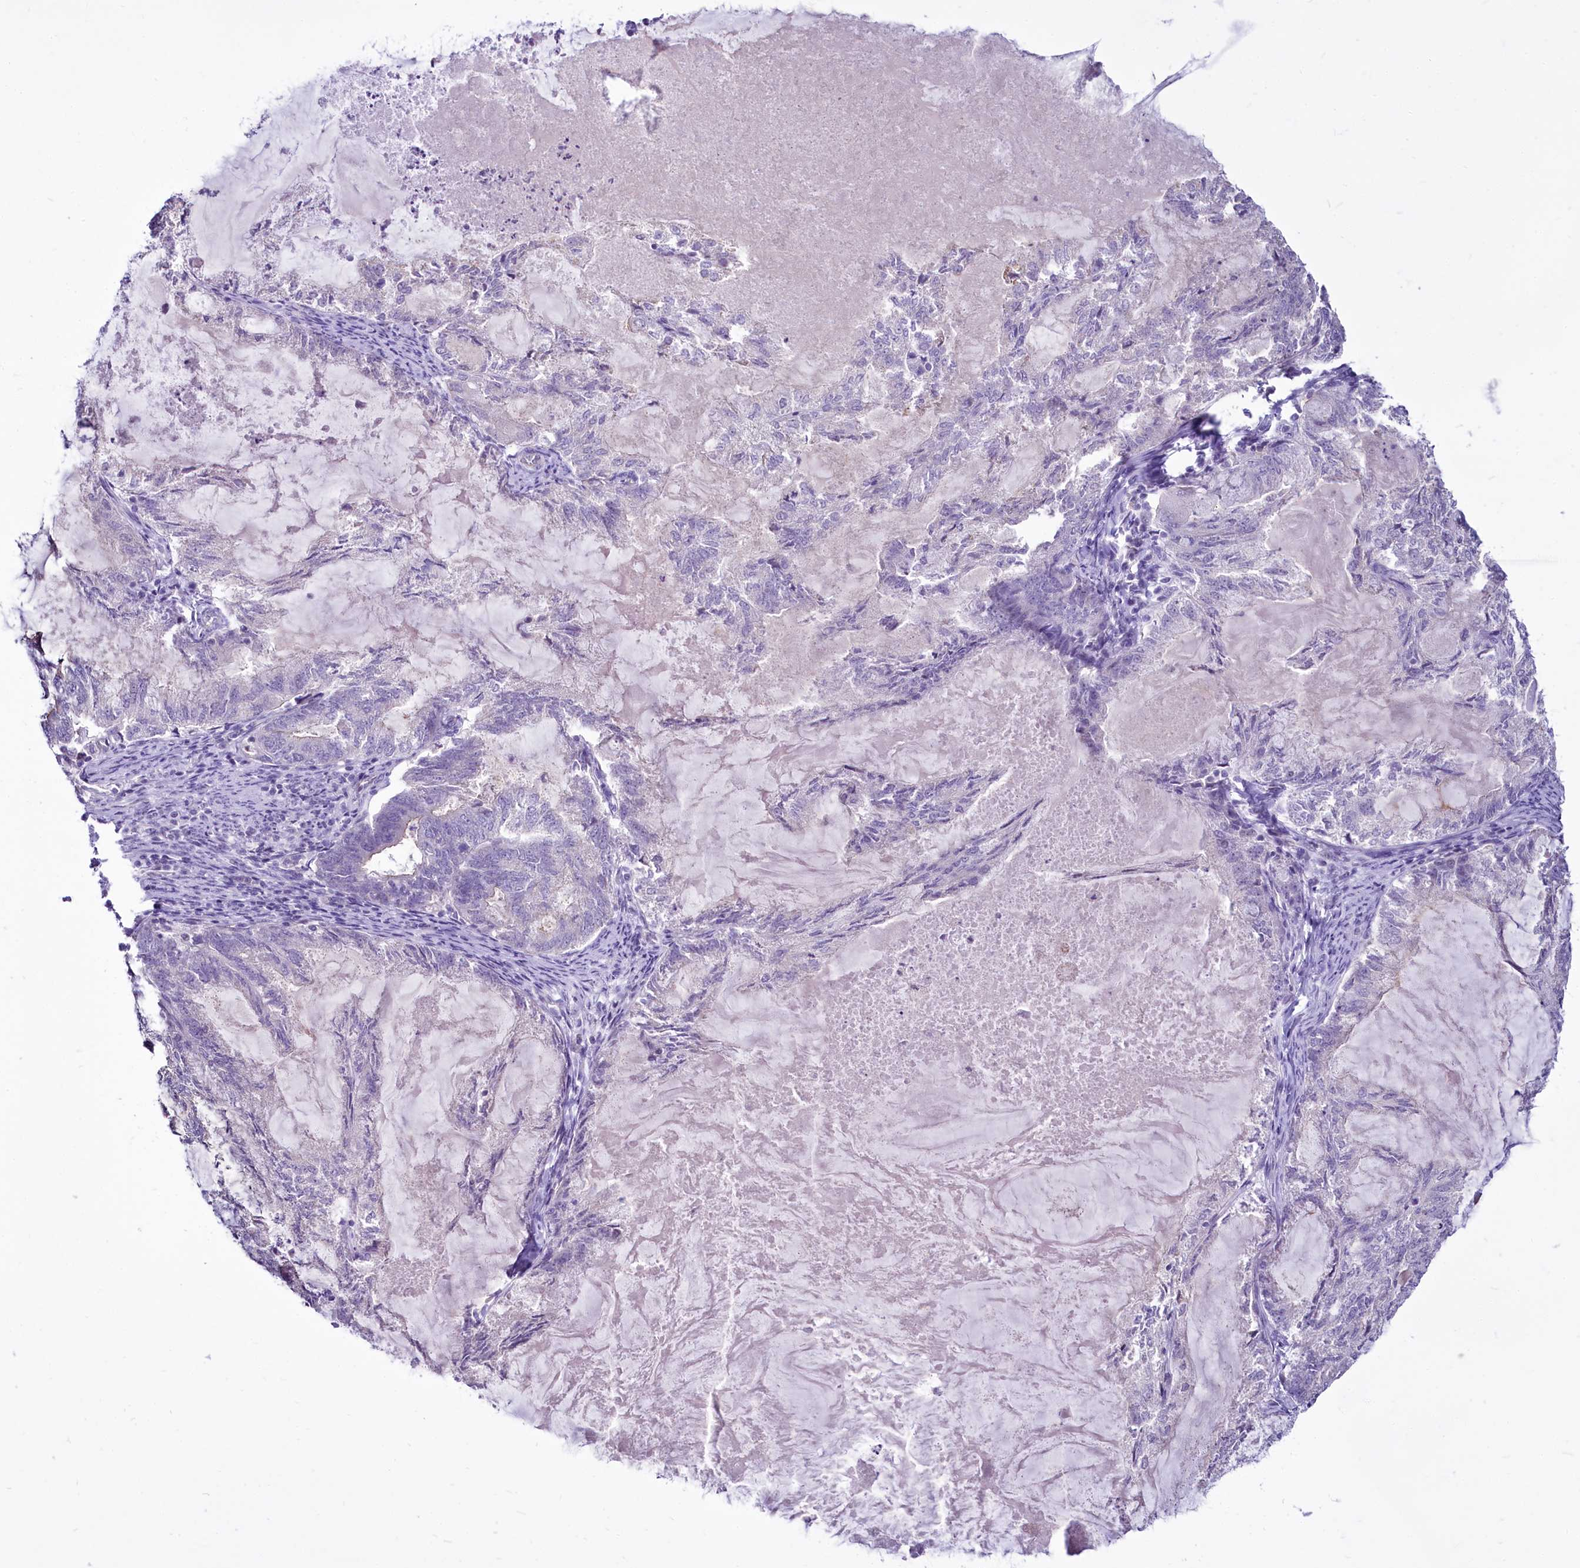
{"staining": {"intensity": "negative", "quantity": "none", "location": "none"}, "tissue": "endometrial cancer", "cell_type": "Tumor cells", "image_type": "cancer", "snomed": [{"axis": "morphology", "description": "Adenocarcinoma, NOS"}, {"axis": "topography", "description": "Endometrium"}], "caption": "There is no significant expression in tumor cells of adenocarcinoma (endometrial). Nuclei are stained in blue.", "gene": "BANK1", "patient": {"sex": "female", "age": 86}}